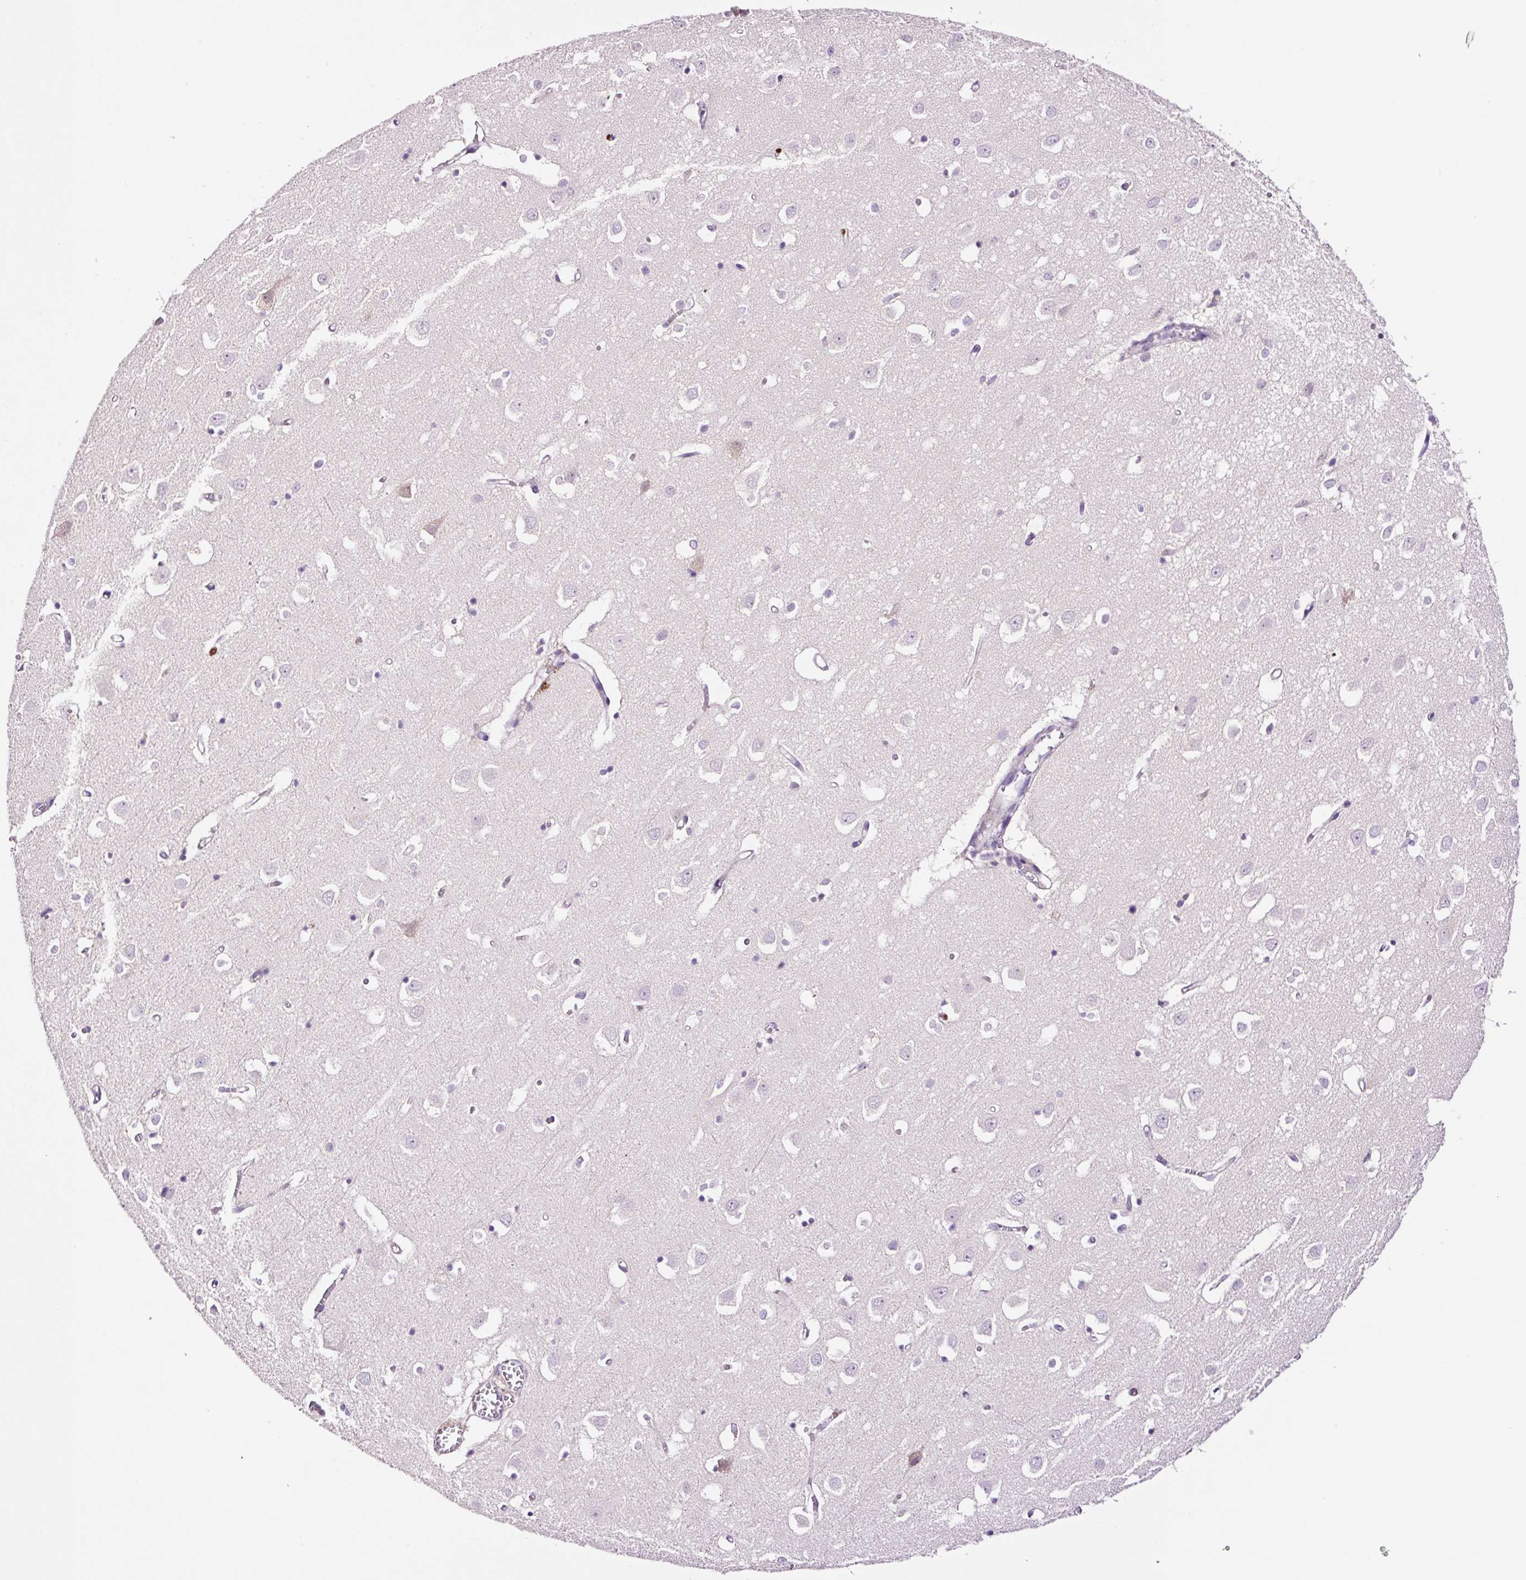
{"staining": {"intensity": "negative", "quantity": "none", "location": "none"}, "tissue": "cerebral cortex", "cell_type": "Endothelial cells", "image_type": "normal", "snomed": [{"axis": "morphology", "description": "Normal tissue, NOS"}, {"axis": "topography", "description": "Cerebral cortex"}], "caption": "Immunohistochemistry histopathology image of benign human cerebral cortex stained for a protein (brown), which demonstrates no staining in endothelial cells.", "gene": "DPPA4", "patient": {"sex": "male", "age": 70}}